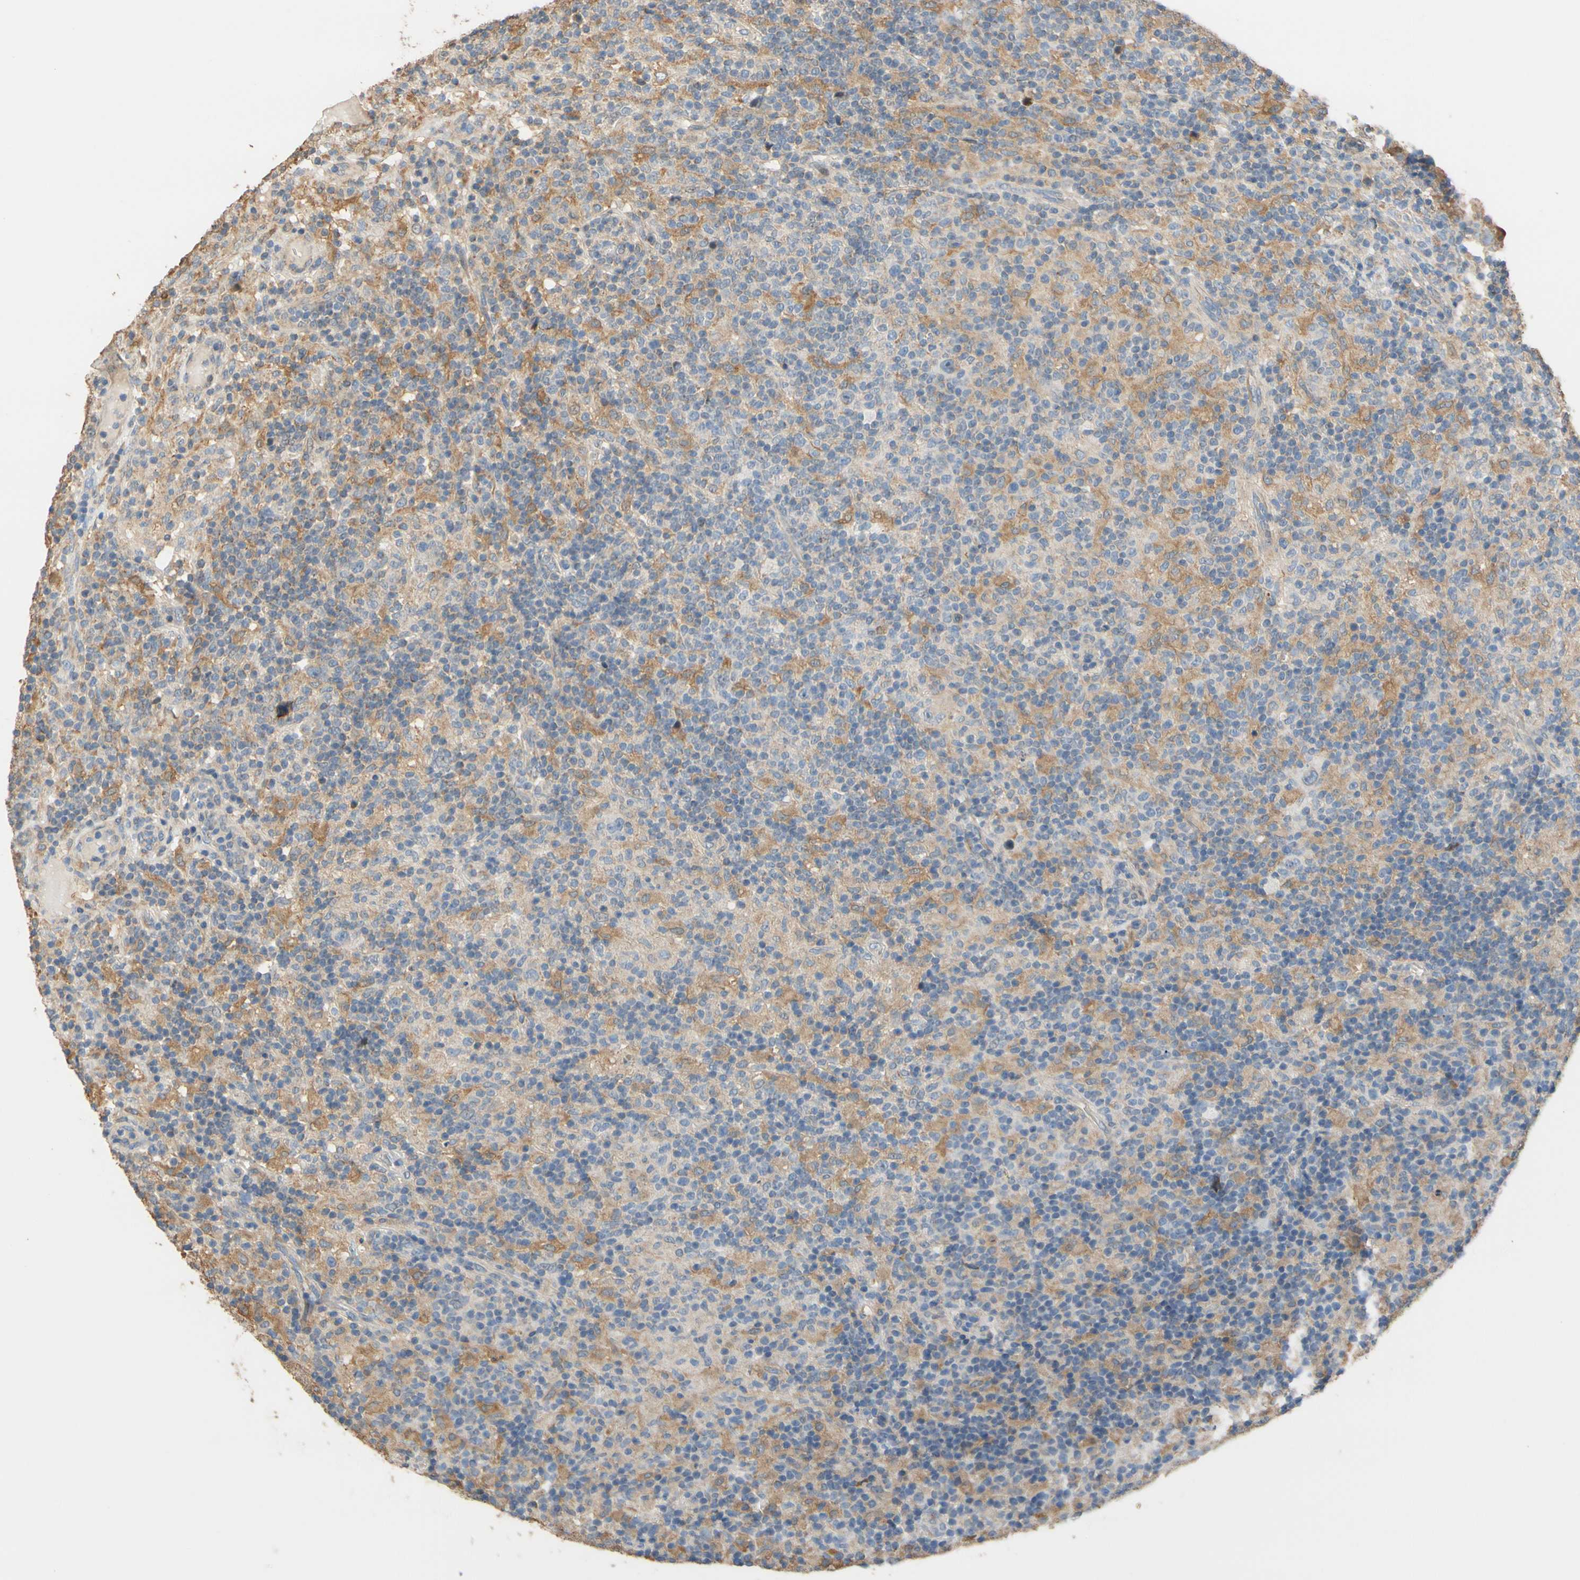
{"staining": {"intensity": "strong", "quantity": "25%-75%", "location": "cytoplasmic/membranous"}, "tissue": "lymphoma", "cell_type": "Tumor cells", "image_type": "cancer", "snomed": [{"axis": "morphology", "description": "Hodgkin's disease, NOS"}, {"axis": "topography", "description": "Lymph node"}], "caption": "Human Hodgkin's disease stained with a protein marker displays strong staining in tumor cells.", "gene": "ALDH1A2", "patient": {"sex": "male", "age": 70}}